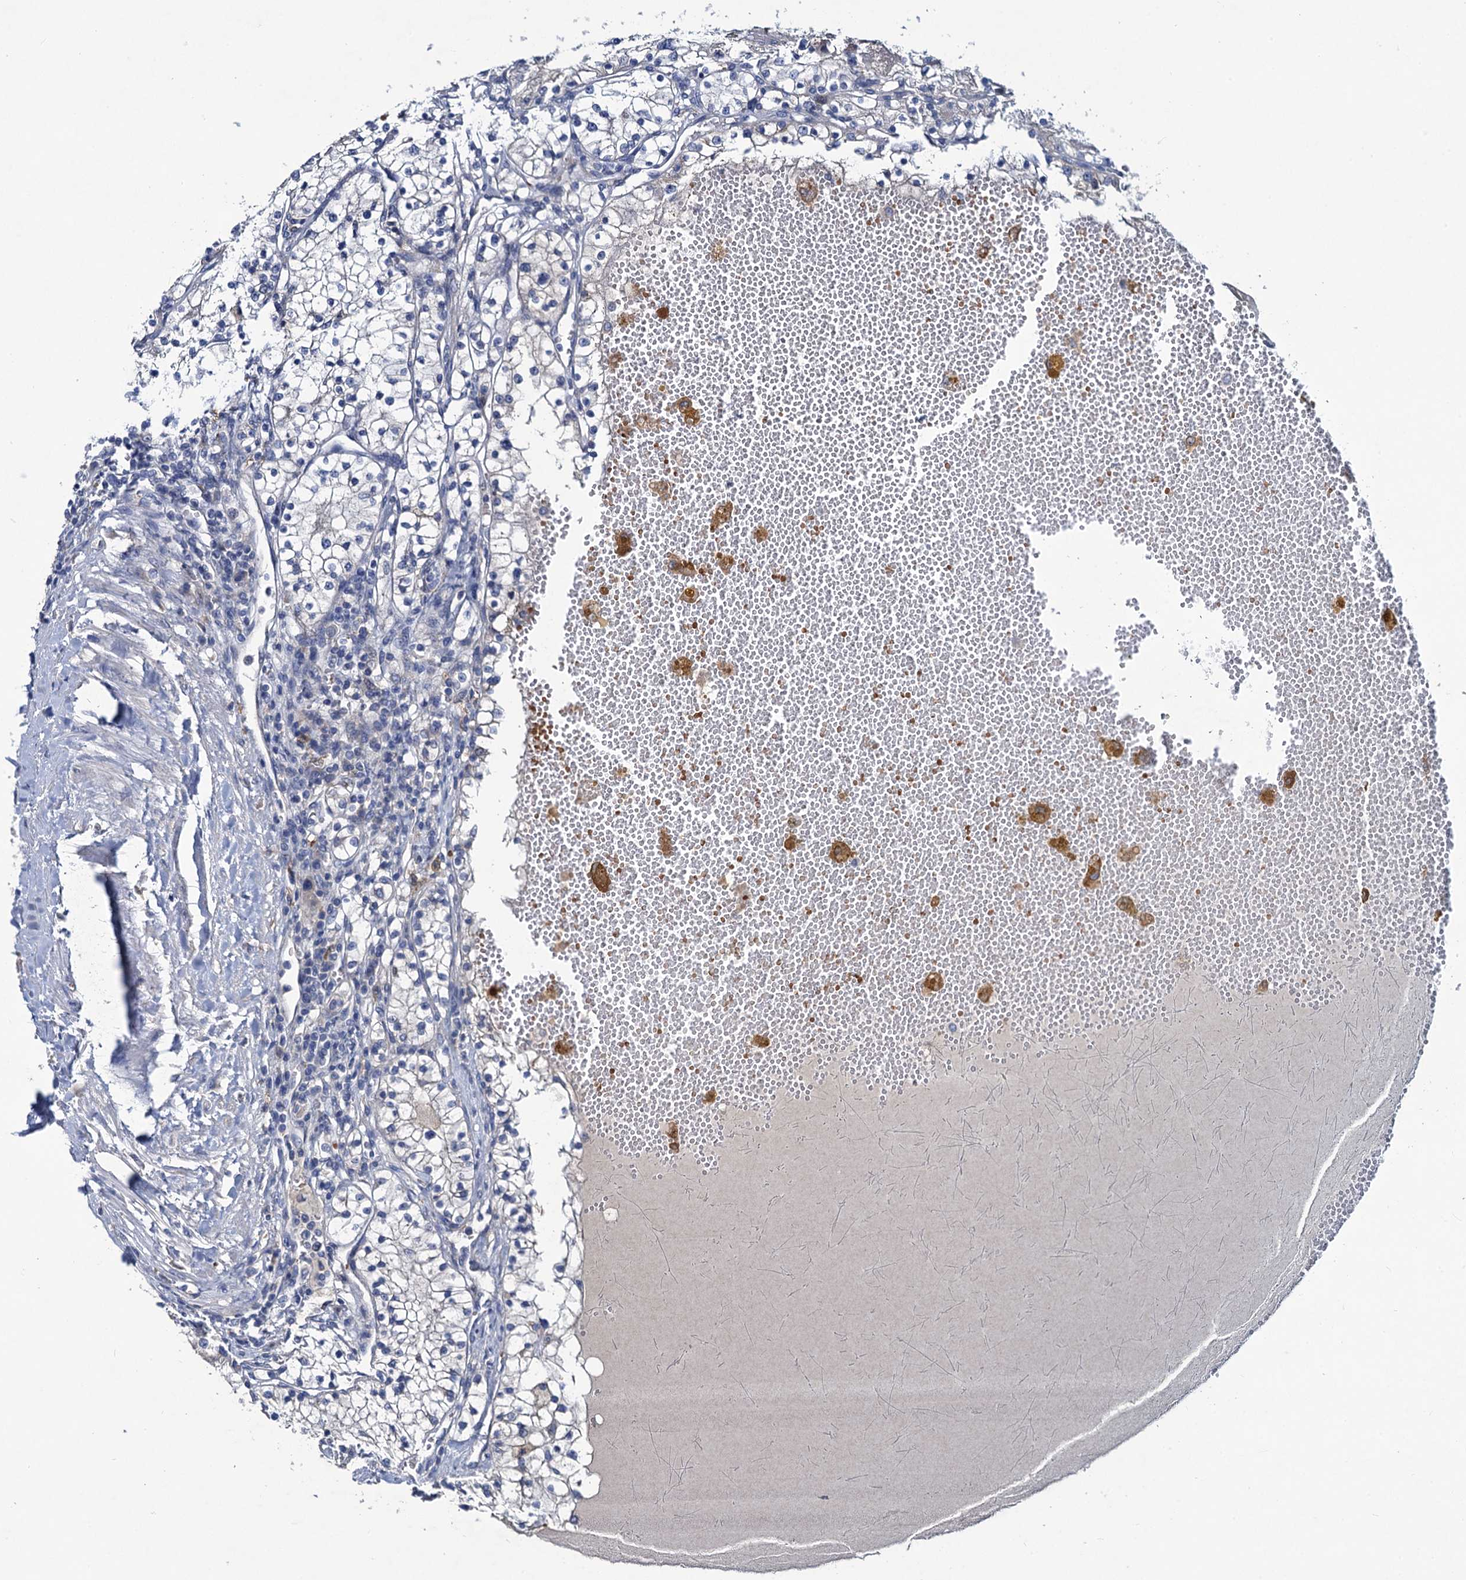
{"staining": {"intensity": "negative", "quantity": "none", "location": "none"}, "tissue": "renal cancer", "cell_type": "Tumor cells", "image_type": "cancer", "snomed": [{"axis": "morphology", "description": "Normal tissue, NOS"}, {"axis": "morphology", "description": "Adenocarcinoma, NOS"}, {"axis": "topography", "description": "Kidney"}], "caption": "High magnification brightfield microscopy of renal cancer (adenocarcinoma) stained with DAB (3,3'-diaminobenzidine) (brown) and counterstained with hematoxylin (blue): tumor cells show no significant positivity. (Immunohistochemistry, brightfield microscopy, high magnification).", "gene": "RTKN2", "patient": {"sex": "male", "age": 68}}